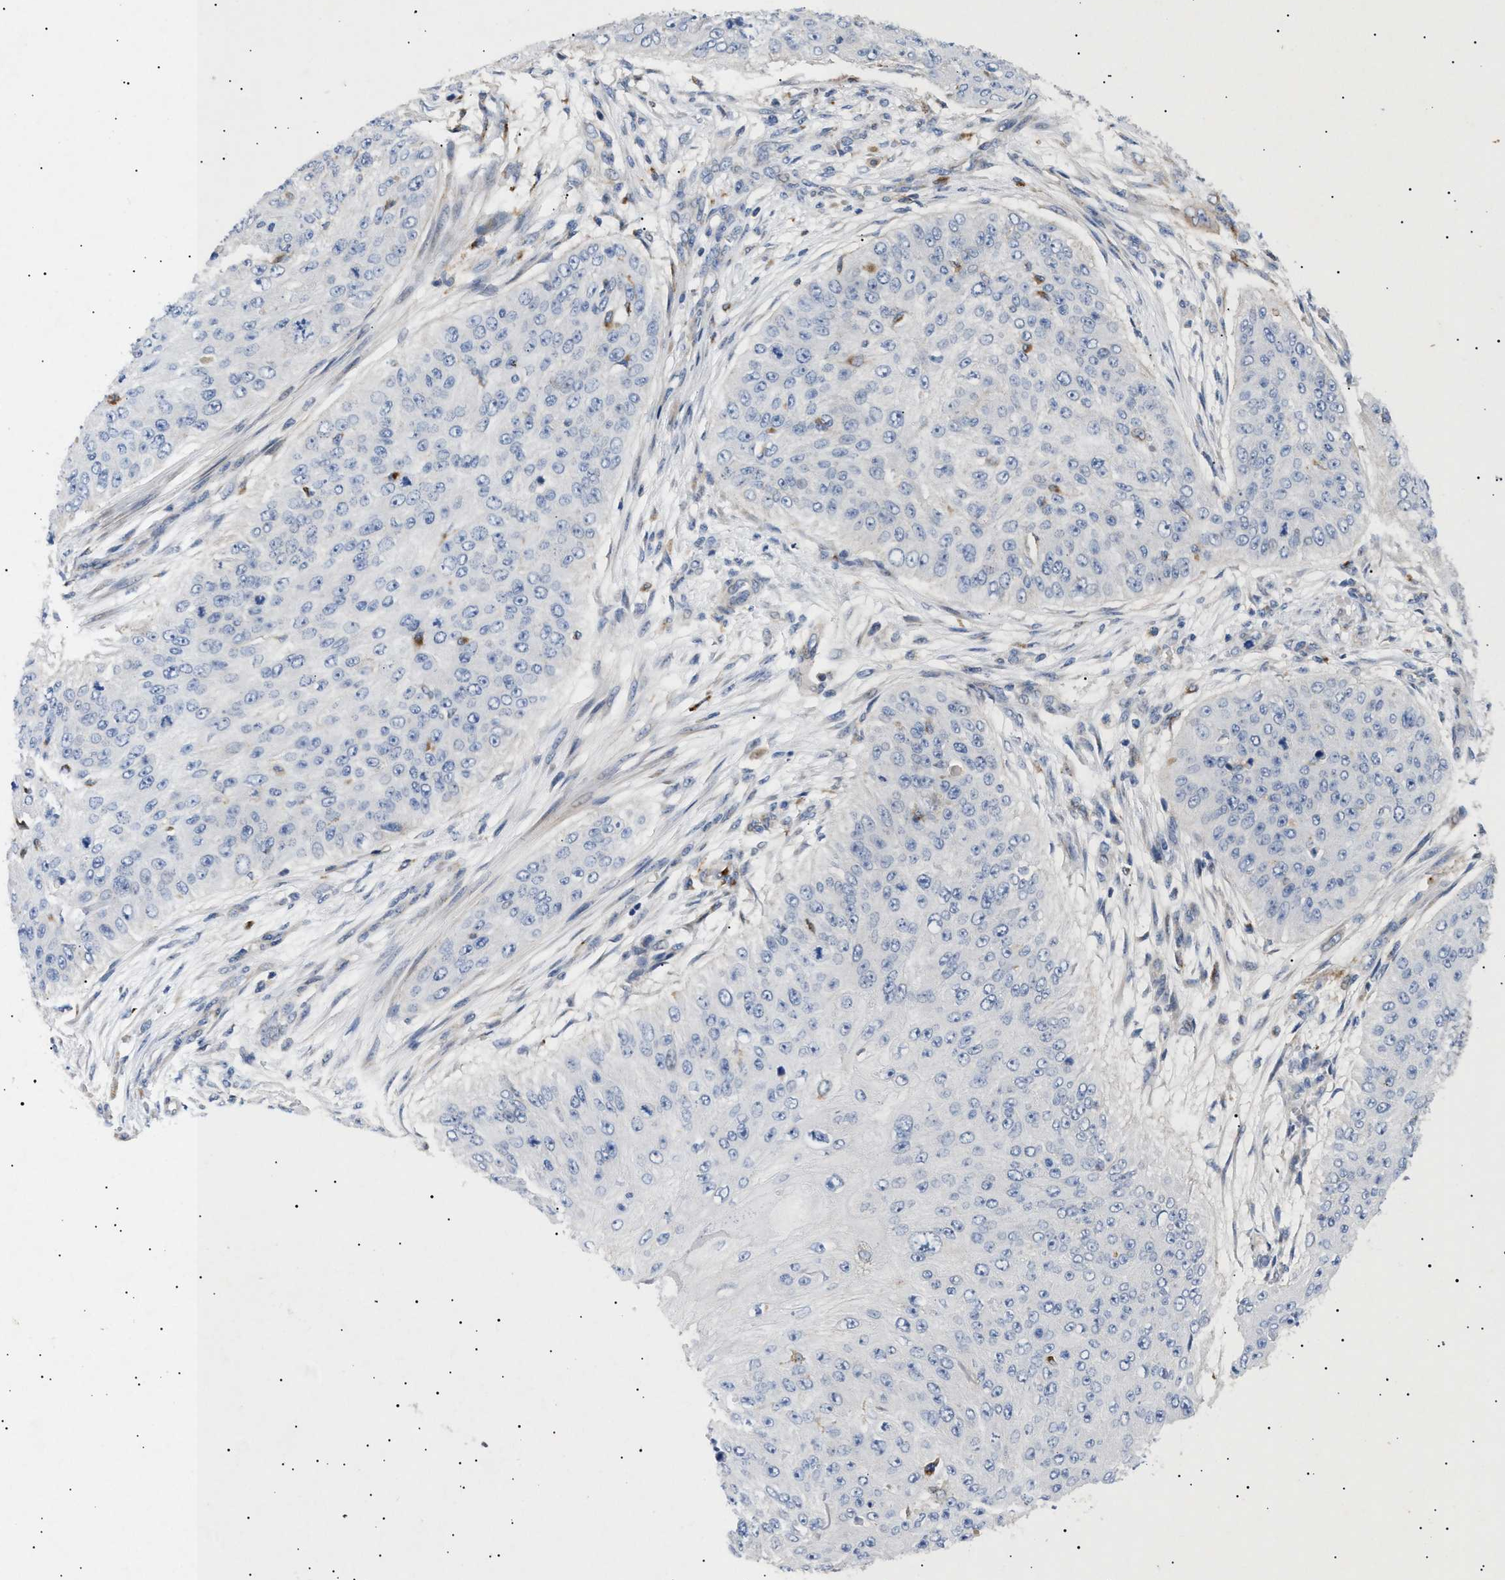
{"staining": {"intensity": "negative", "quantity": "none", "location": "none"}, "tissue": "skin cancer", "cell_type": "Tumor cells", "image_type": "cancer", "snomed": [{"axis": "morphology", "description": "Squamous cell carcinoma, NOS"}, {"axis": "topography", "description": "Skin"}], "caption": "Photomicrograph shows no significant protein staining in tumor cells of squamous cell carcinoma (skin). (Stains: DAB (3,3'-diaminobenzidine) IHC with hematoxylin counter stain, Microscopy: brightfield microscopy at high magnification).", "gene": "SIRT5", "patient": {"sex": "female", "age": 80}}